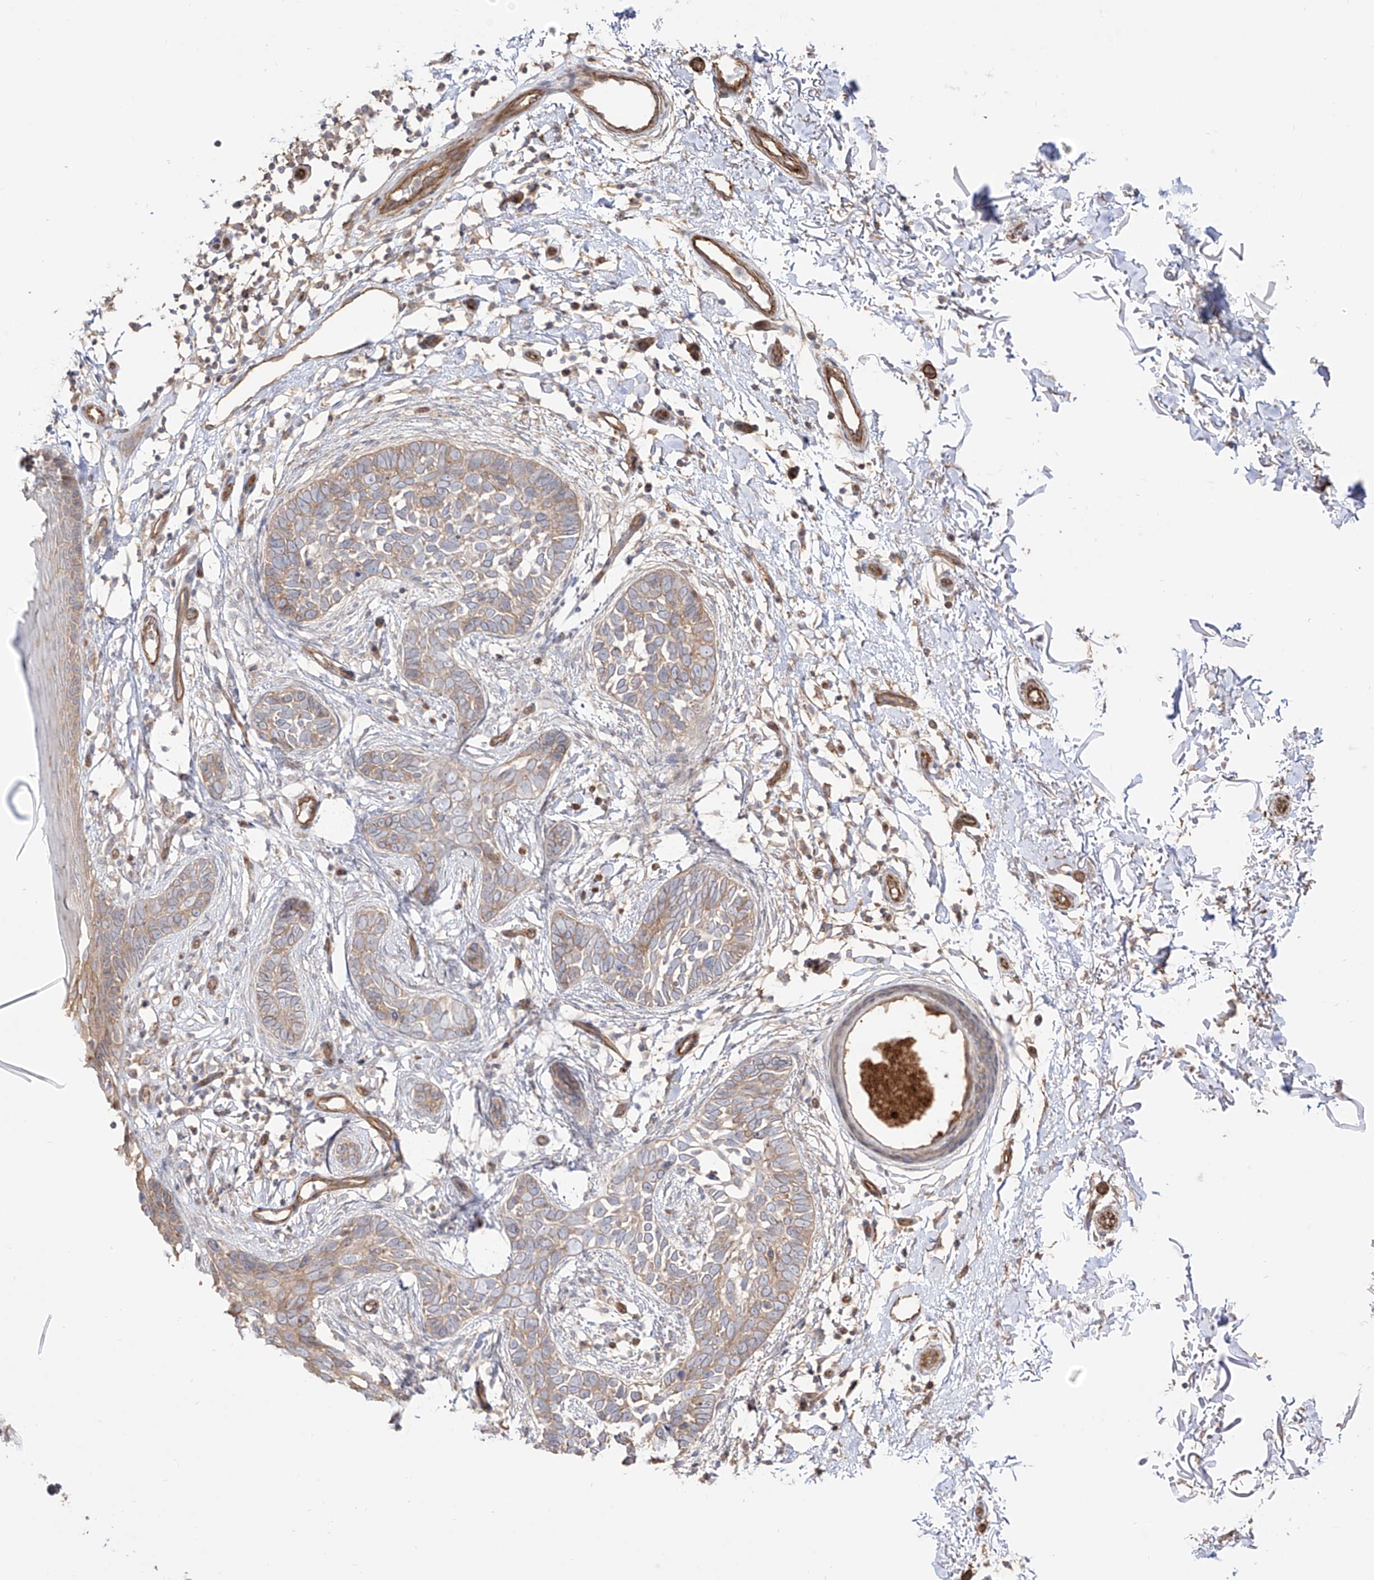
{"staining": {"intensity": "weak", "quantity": "25%-75%", "location": "cytoplasmic/membranous"}, "tissue": "skin cancer", "cell_type": "Tumor cells", "image_type": "cancer", "snomed": [{"axis": "morphology", "description": "Normal tissue, NOS"}, {"axis": "morphology", "description": "Basal cell carcinoma"}, {"axis": "topography", "description": "Skin"}], "caption": "The histopathology image displays a brown stain indicating the presence of a protein in the cytoplasmic/membranous of tumor cells in skin cancer.", "gene": "ZNF180", "patient": {"sex": "male", "age": 77}}